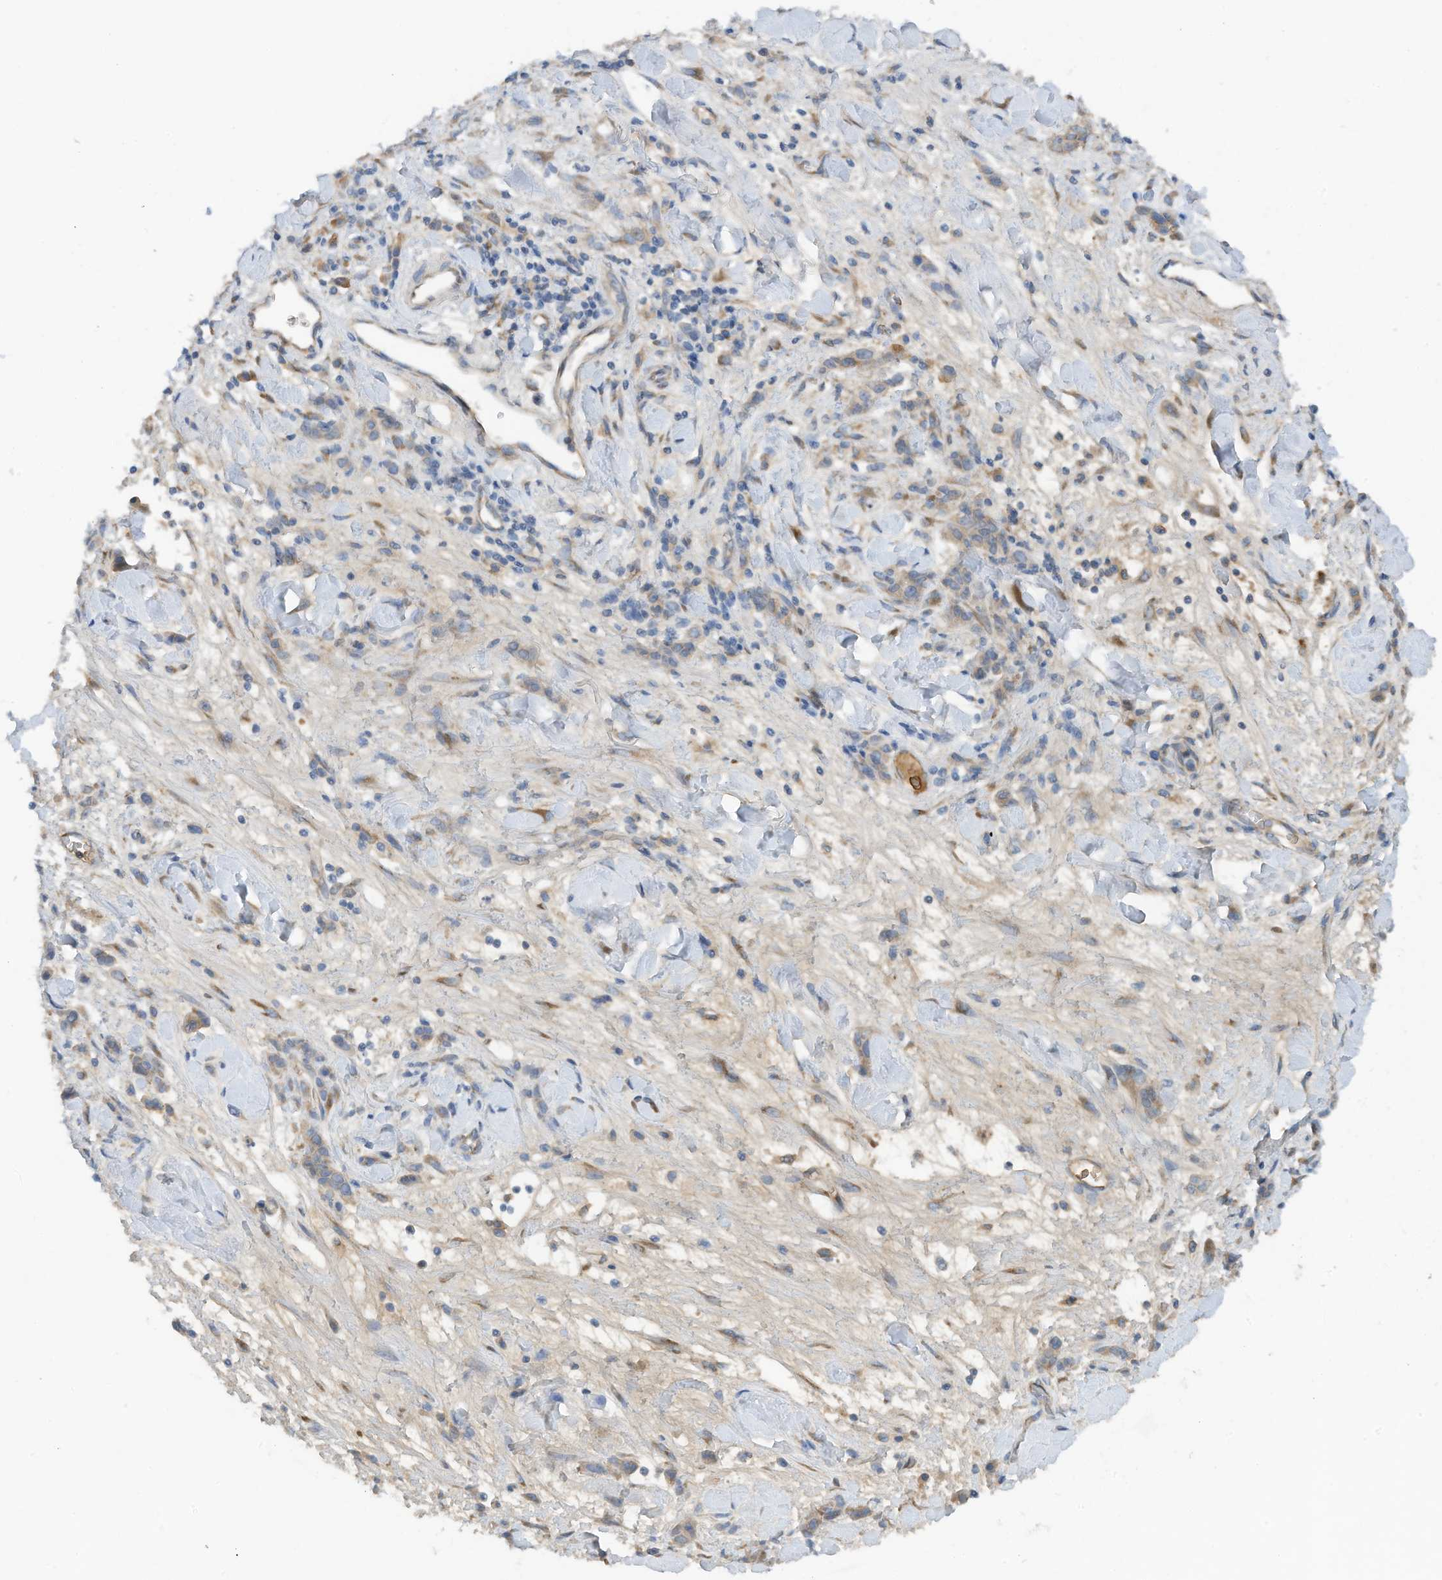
{"staining": {"intensity": "weak", "quantity": "25%-75%", "location": "cytoplasmic/membranous"}, "tissue": "stomach cancer", "cell_type": "Tumor cells", "image_type": "cancer", "snomed": [{"axis": "morphology", "description": "Normal tissue, NOS"}, {"axis": "morphology", "description": "Adenocarcinoma, NOS"}, {"axis": "topography", "description": "Stomach"}], "caption": "There is low levels of weak cytoplasmic/membranous expression in tumor cells of adenocarcinoma (stomach), as demonstrated by immunohistochemical staining (brown color).", "gene": "SLC5A11", "patient": {"sex": "male", "age": 82}}